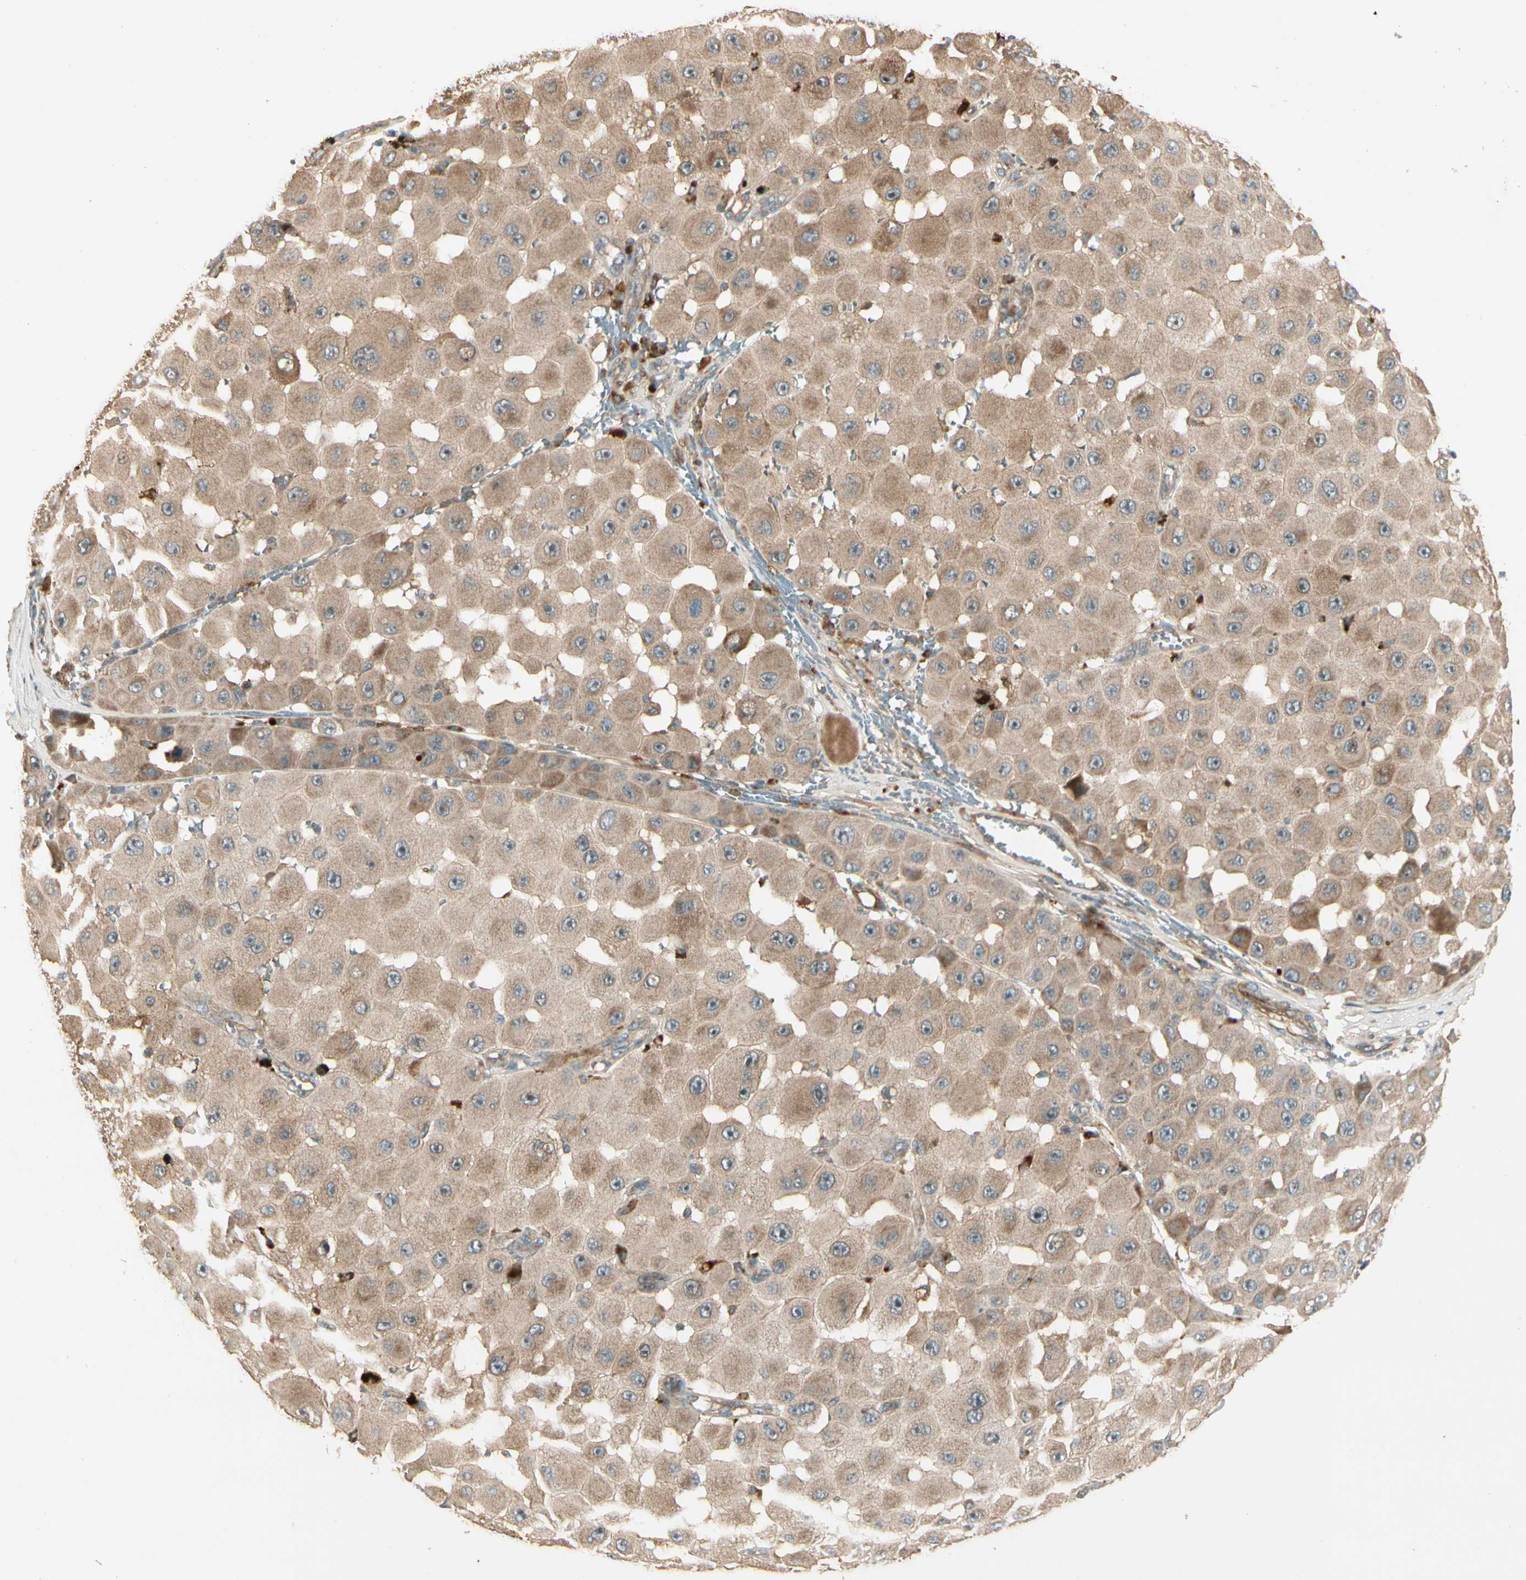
{"staining": {"intensity": "moderate", "quantity": ">75%", "location": "cytoplasmic/membranous"}, "tissue": "melanoma", "cell_type": "Tumor cells", "image_type": "cancer", "snomed": [{"axis": "morphology", "description": "Malignant melanoma, NOS"}, {"axis": "topography", "description": "Skin"}], "caption": "Protein analysis of malignant melanoma tissue reveals moderate cytoplasmic/membranous staining in about >75% of tumor cells. Nuclei are stained in blue.", "gene": "ACVR1", "patient": {"sex": "female", "age": 81}}